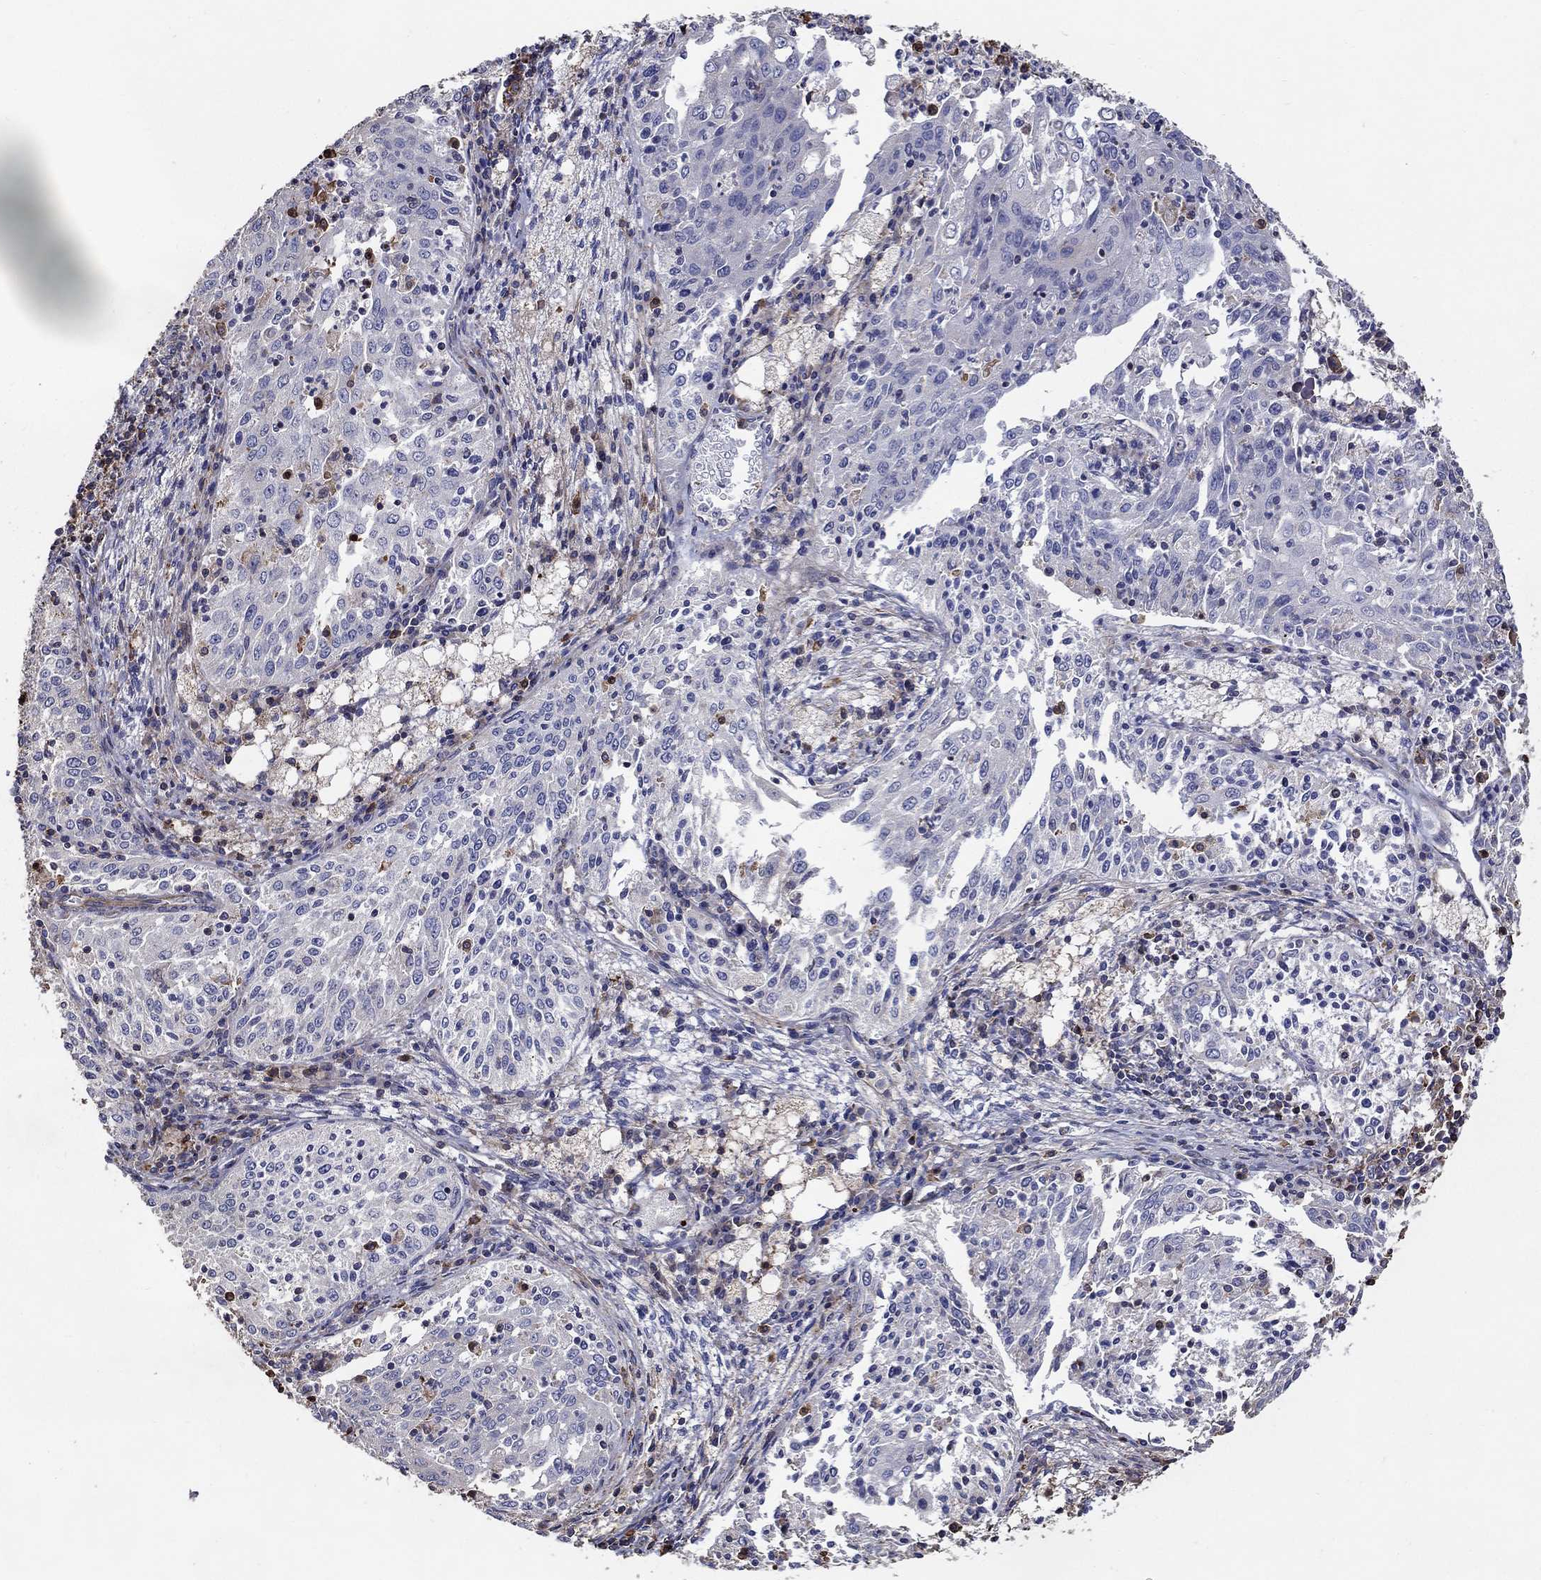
{"staining": {"intensity": "weak", "quantity": "<25%", "location": "cytoplasmic/membranous"}, "tissue": "cervical cancer", "cell_type": "Tumor cells", "image_type": "cancer", "snomed": [{"axis": "morphology", "description": "Squamous cell carcinoma, NOS"}, {"axis": "topography", "description": "Cervix"}], "caption": "Photomicrograph shows no protein staining in tumor cells of squamous cell carcinoma (cervical) tissue.", "gene": "NPHP1", "patient": {"sex": "female", "age": 41}}